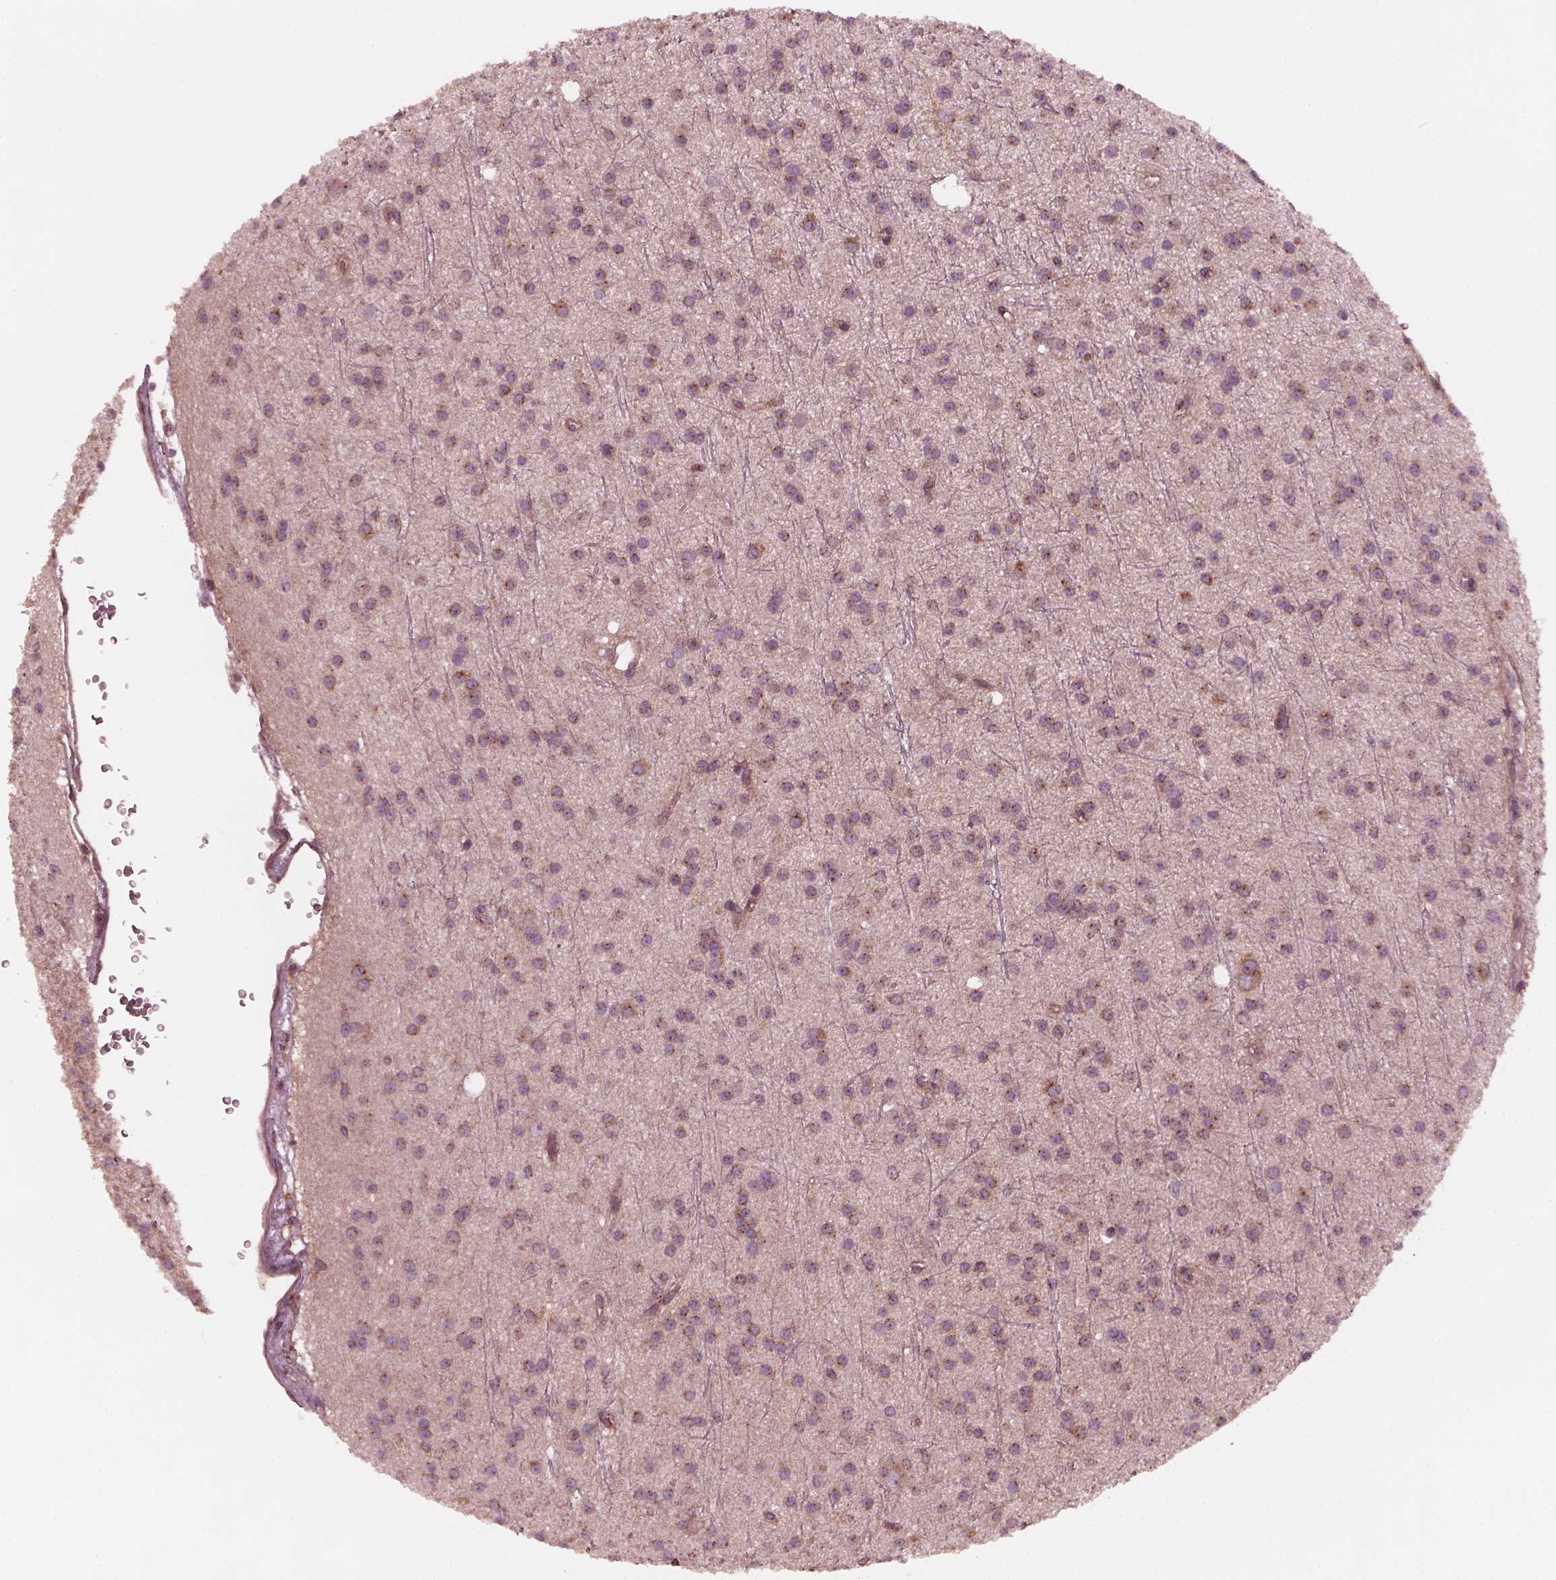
{"staining": {"intensity": "moderate", "quantity": ">75%", "location": "cytoplasmic/membranous"}, "tissue": "glioma", "cell_type": "Tumor cells", "image_type": "cancer", "snomed": [{"axis": "morphology", "description": "Glioma, malignant, Low grade"}, {"axis": "topography", "description": "Brain"}], "caption": "Moderate cytoplasmic/membranous positivity is present in approximately >75% of tumor cells in malignant glioma (low-grade).", "gene": "TUBG1", "patient": {"sex": "male", "age": 27}}